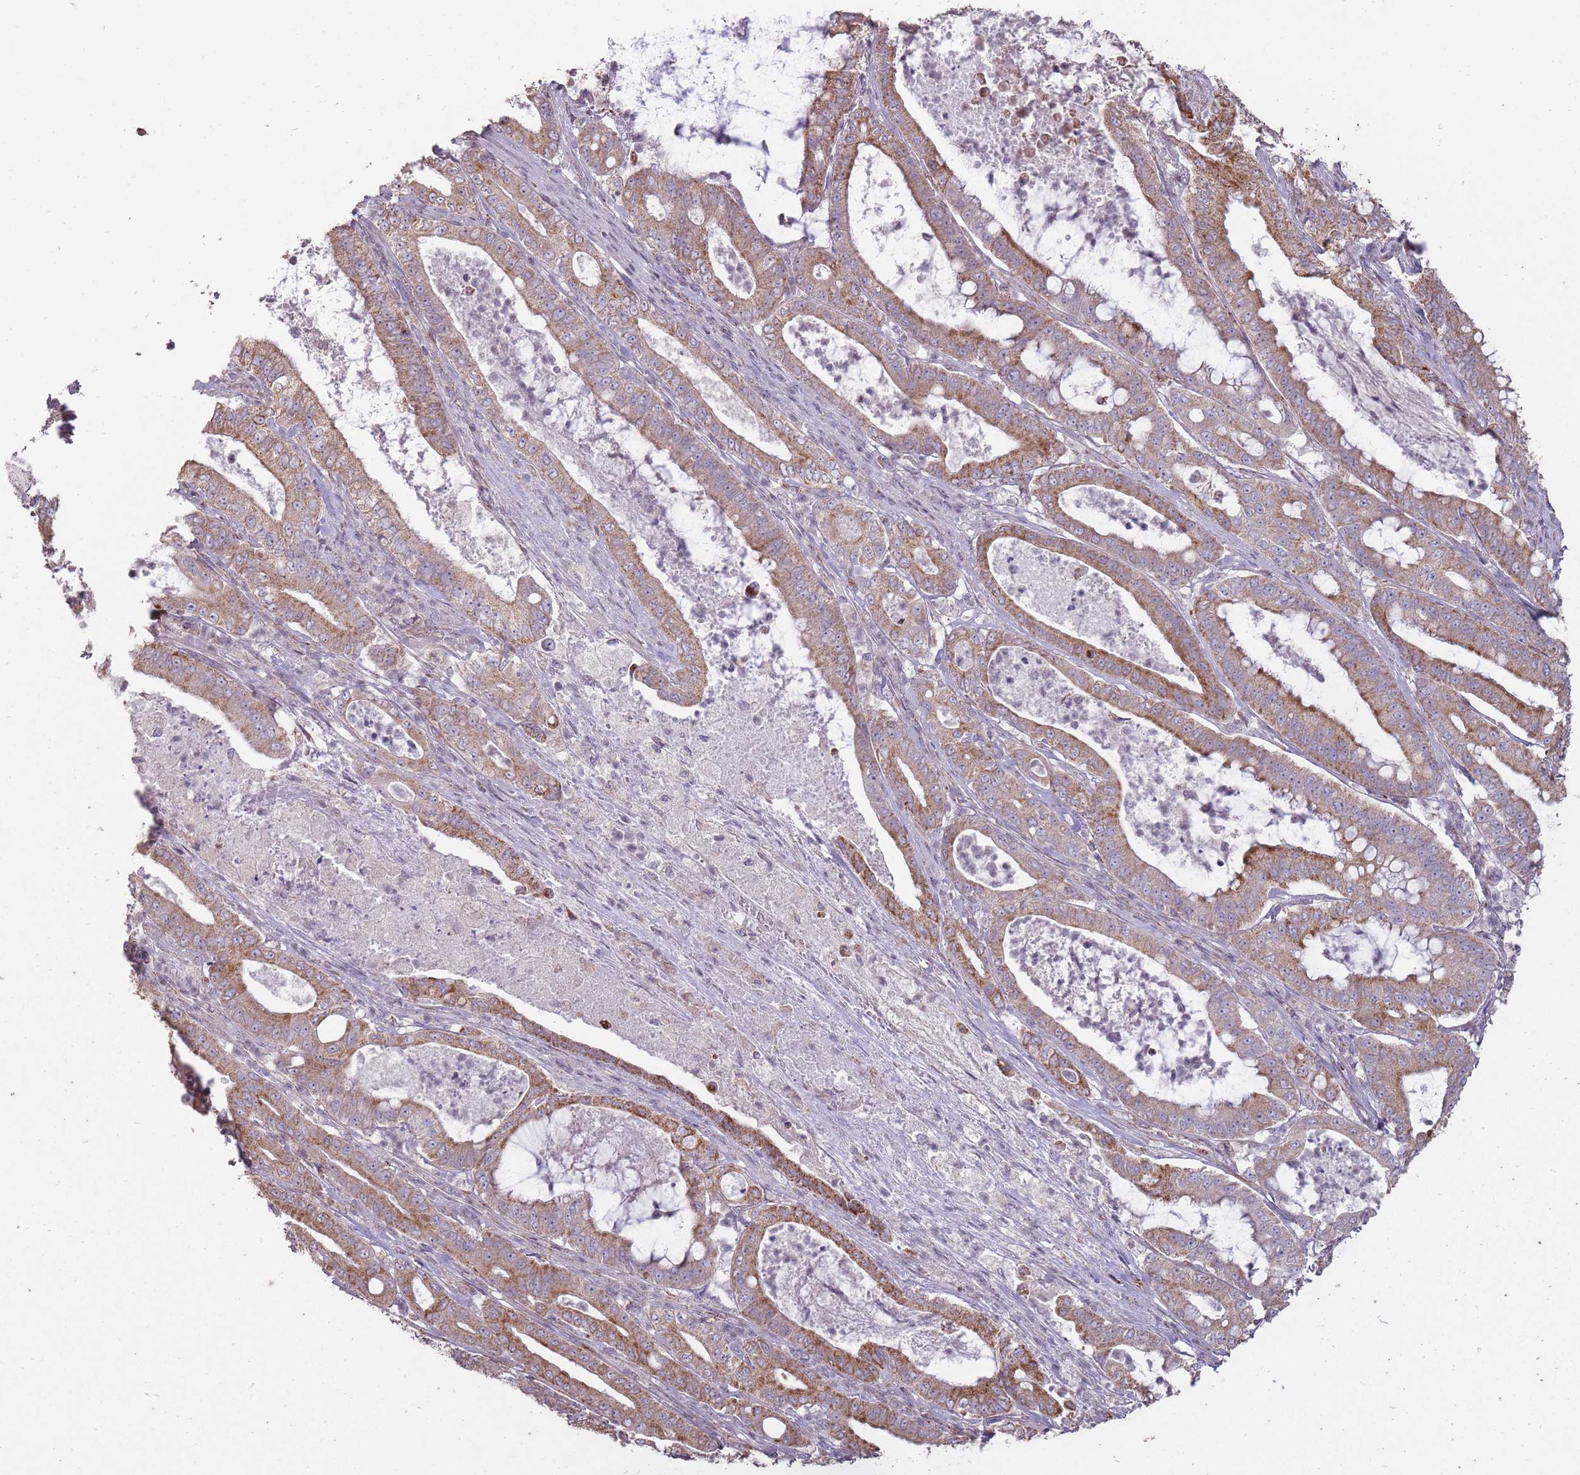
{"staining": {"intensity": "moderate", "quantity": ">75%", "location": "cytoplasmic/membranous"}, "tissue": "pancreatic cancer", "cell_type": "Tumor cells", "image_type": "cancer", "snomed": [{"axis": "morphology", "description": "Adenocarcinoma, NOS"}, {"axis": "topography", "description": "Pancreas"}], "caption": "Protein expression analysis of human adenocarcinoma (pancreatic) reveals moderate cytoplasmic/membranous positivity in about >75% of tumor cells.", "gene": "CNOT8", "patient": {"sex": "male", "age": 71}}